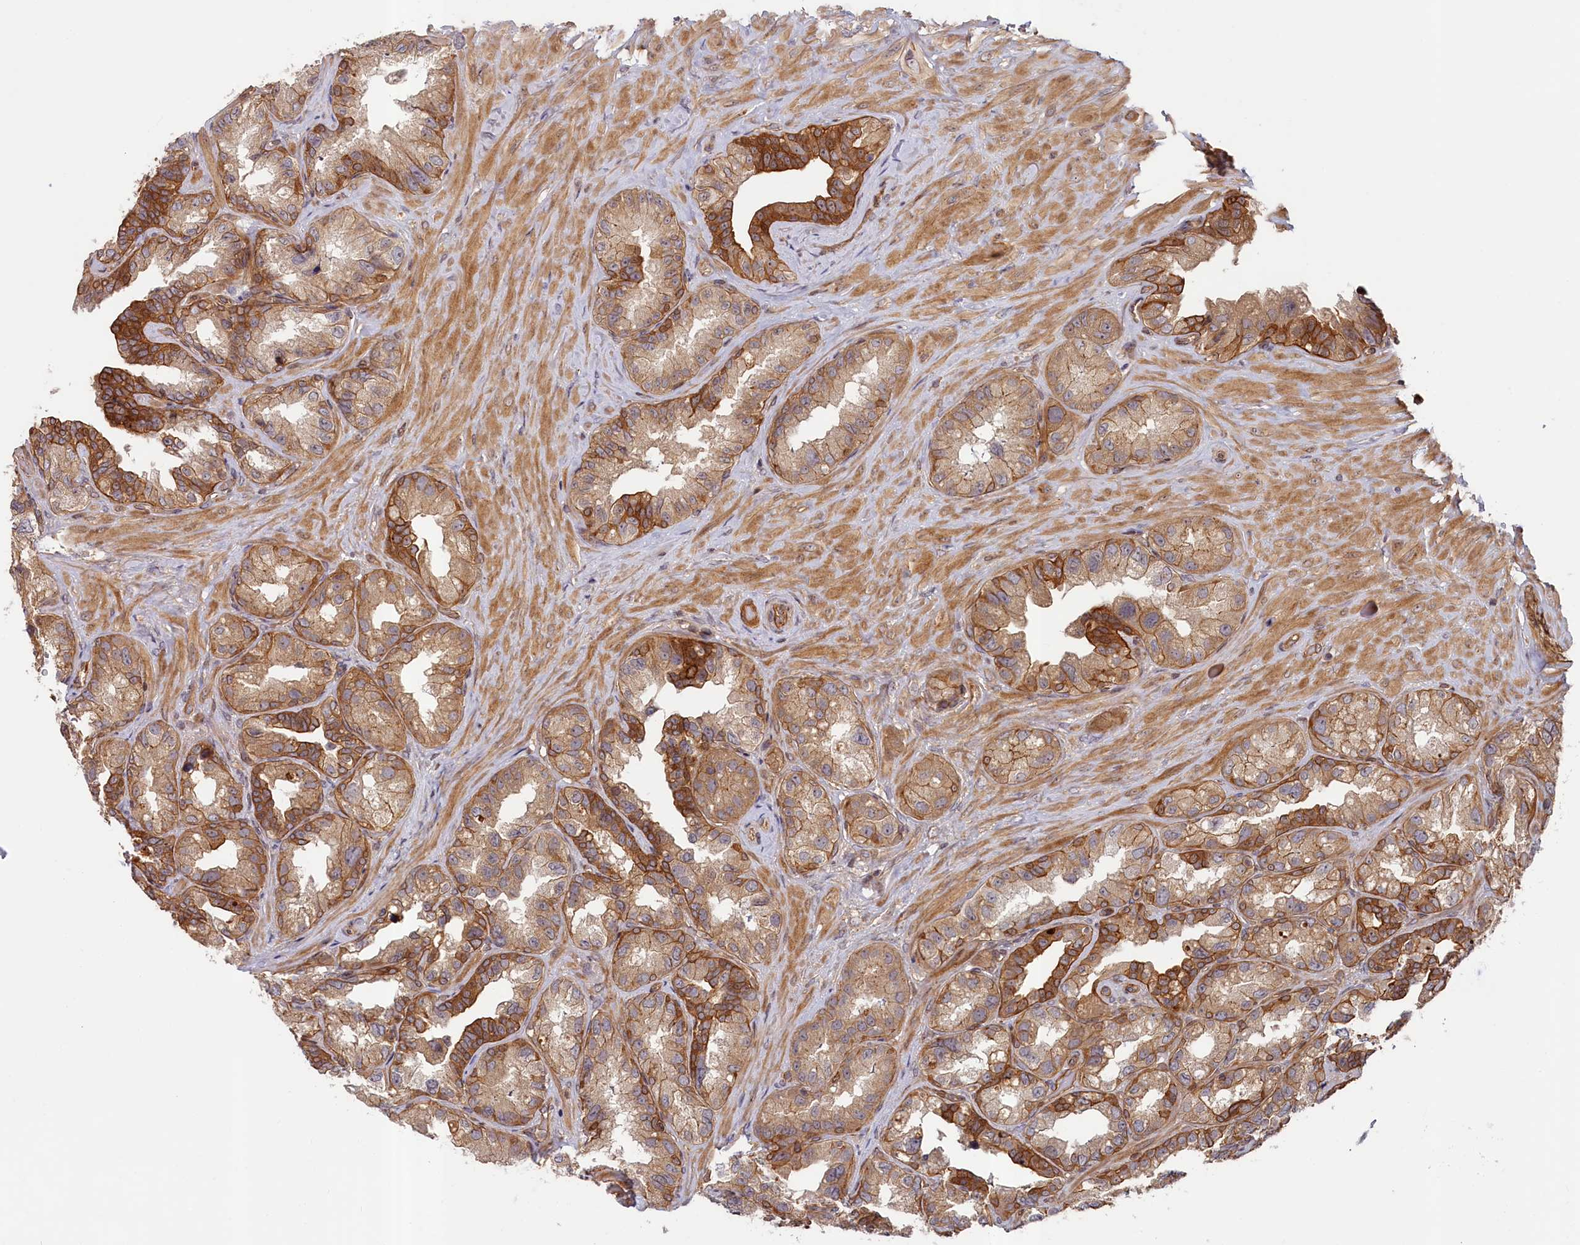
{"staining": {"intensity": "moderate", "quantity": ">75%", "location": "cytoplasmic/membranous"}, "tissue": "seminal vesicle", "cell_type": "Glandular cells", "image_type": "normal", "snomed": [{"axis": "morphology", "description": "Normal tissue, NOS"}, {"axis": "topography", "description": "Seminal veicle"}, {"axis": "topography", "description": "Peripheral nerve tissue"}], "caption": "Seminal vesicle stained for a protein (brown) shows moderate cytoplasmic/membranous positive positivity in approximately >75% of glandular cells.", "gene": "CEP44", "patient": {"sex": "male", "age": 67}}